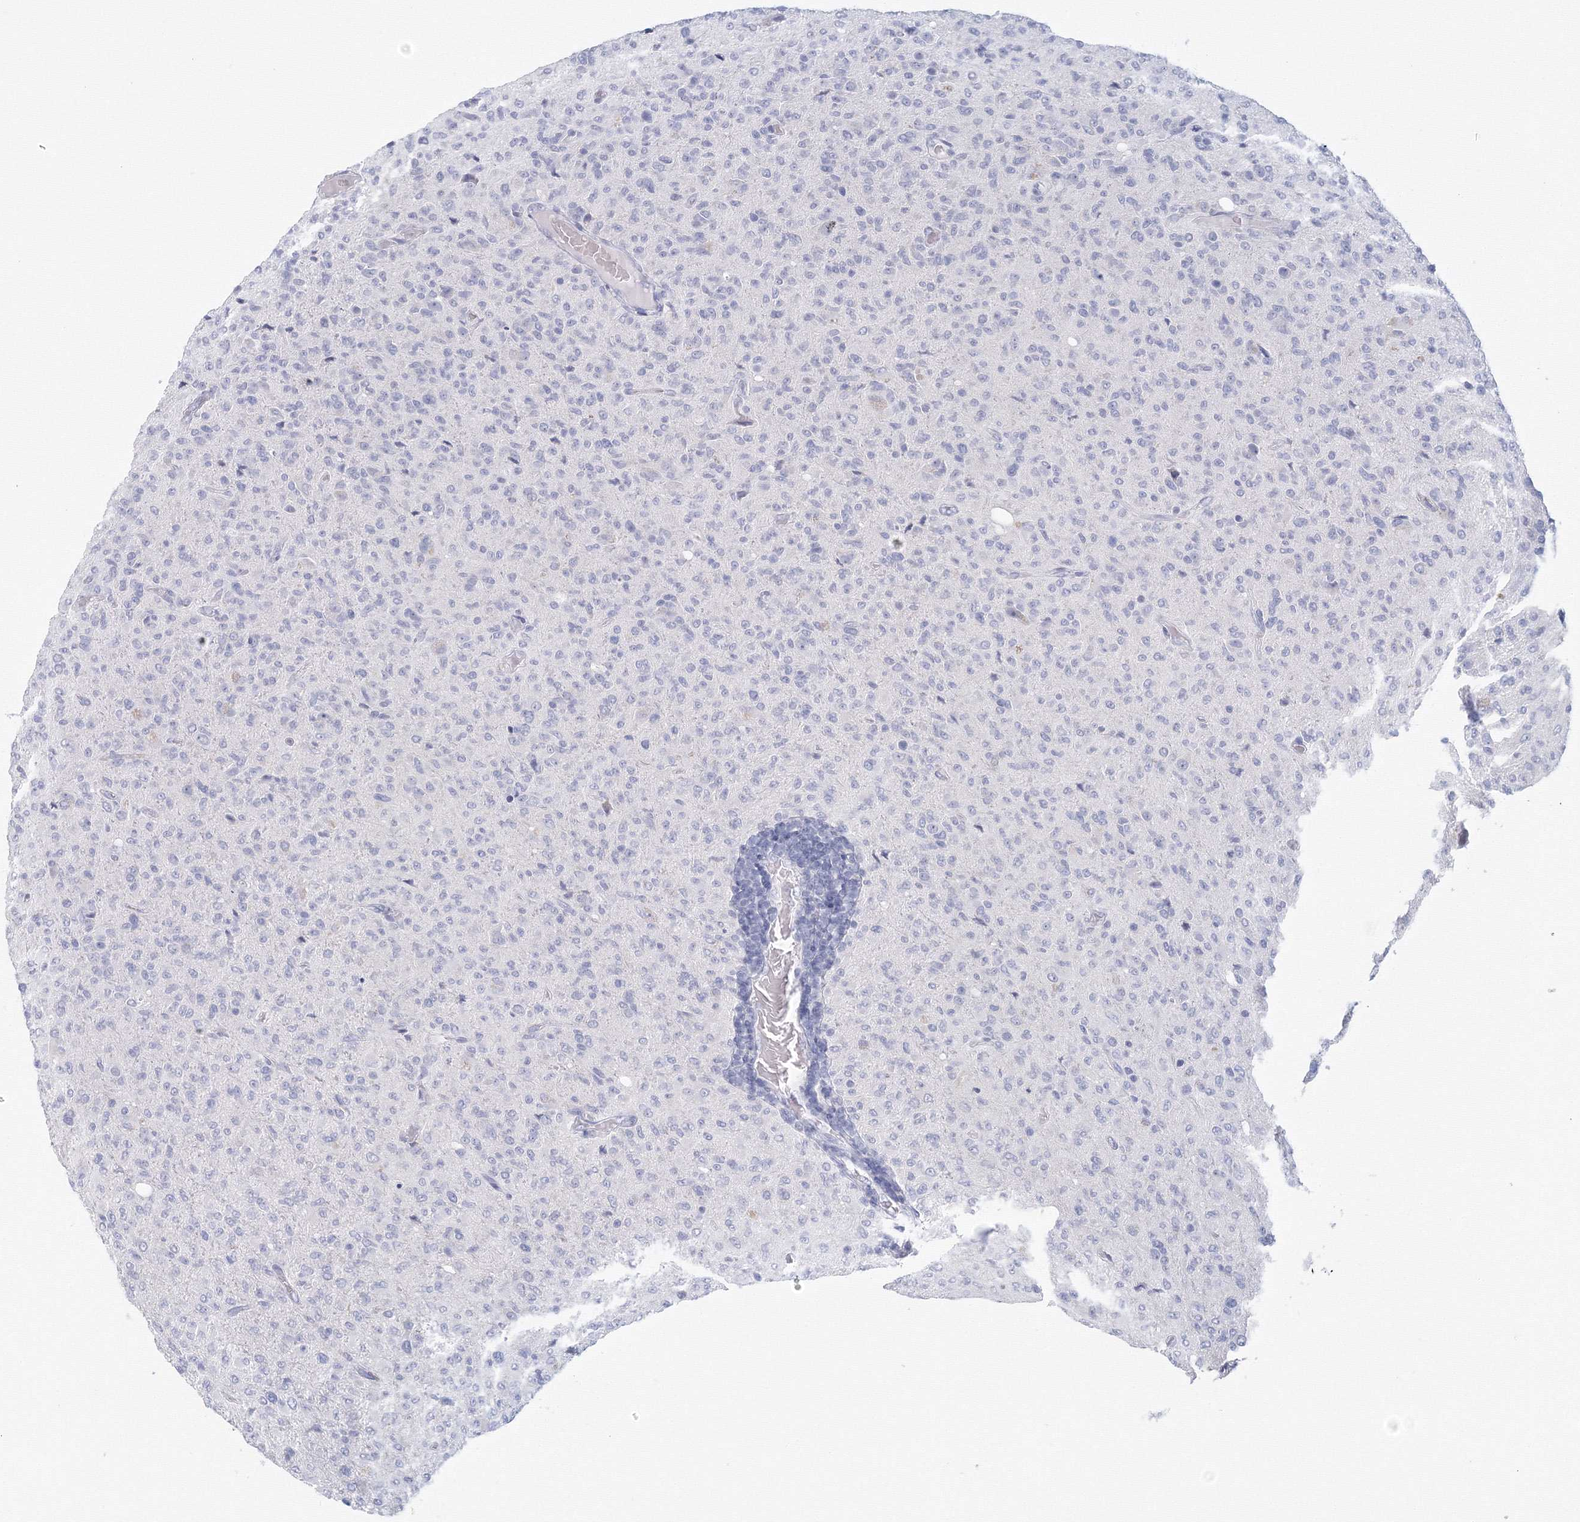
{"staining": {"intensity": "negative", "quantity": "none", "location": "none"}, "tissue": "glioma", "cell_type": "Tumor cells", "image_type": "cancer", "snomed": [{"axis": "morphology", "description": "Glioma, malignant, High grade"}, {"axis": "topography", "description": "Brain"}], "caption": "Glioma was stained to show a protein in brown. There is no significant positivity in tumor cells. Nuclei are stained in blue.", "gene": "TACC2", "patient": {"sex": "female", "age": 57}}